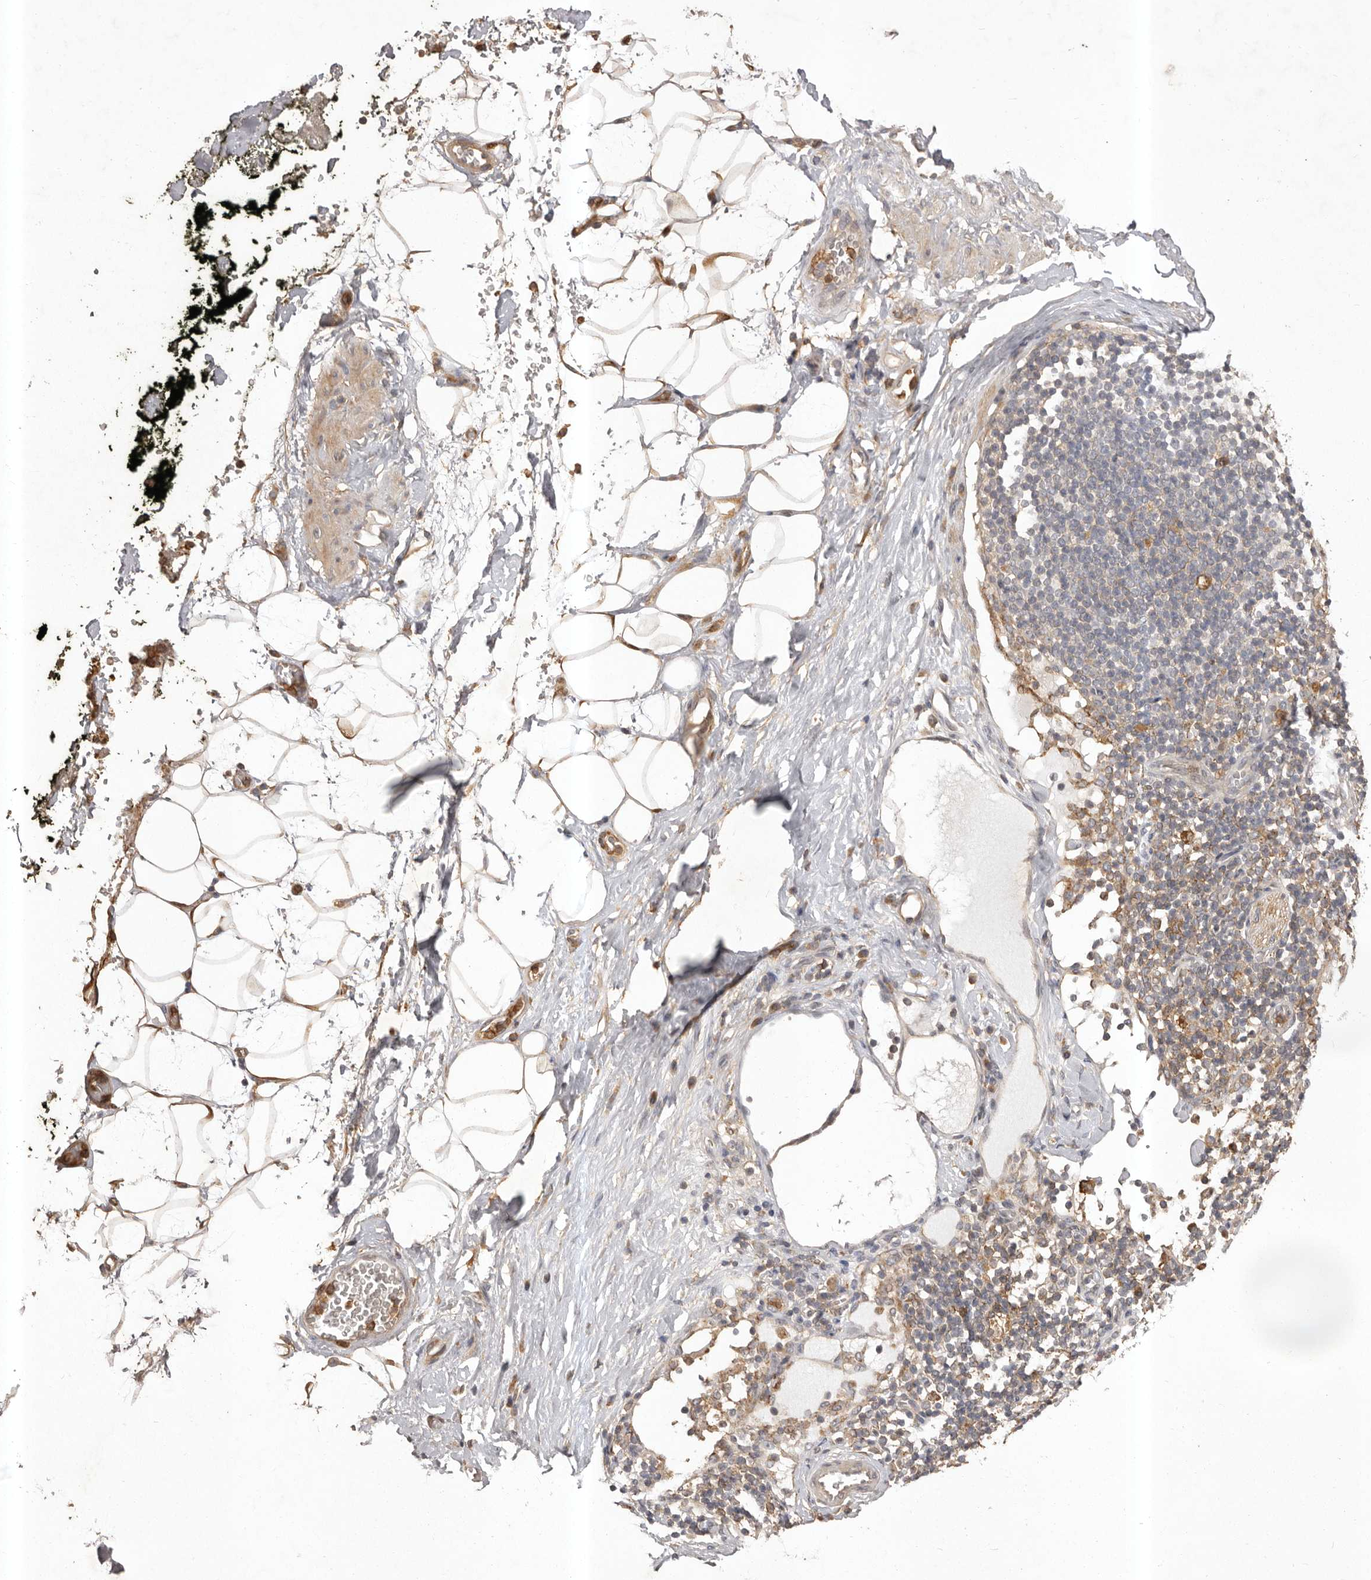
{"staining": {"intensity": "moderate", "quantity": ">75%", "location": "cytoplasmic/membranous"}, "tissue": "adipose tissue", "cell_type": "Adipocytes", "image_type": "normal", "snomed": [{"axis": "morphology", "description": "Normal tissue, NOS"}, {"axis": "morphology", "description": "Adenocarcinoma, NOS"}, {"axis": "topography", "description": "Pancreas"}, {"axis": "topography", "description": "Peripheral nerve tissue"}], "caption": "Benign adipose tissue reveals moderate cytoplasmic/membranous expression in about >75% of adipocytes Nuclei are stained in blue..", "gene": "GLIPR2", "patient": {"sex": "male", "age": 59}}